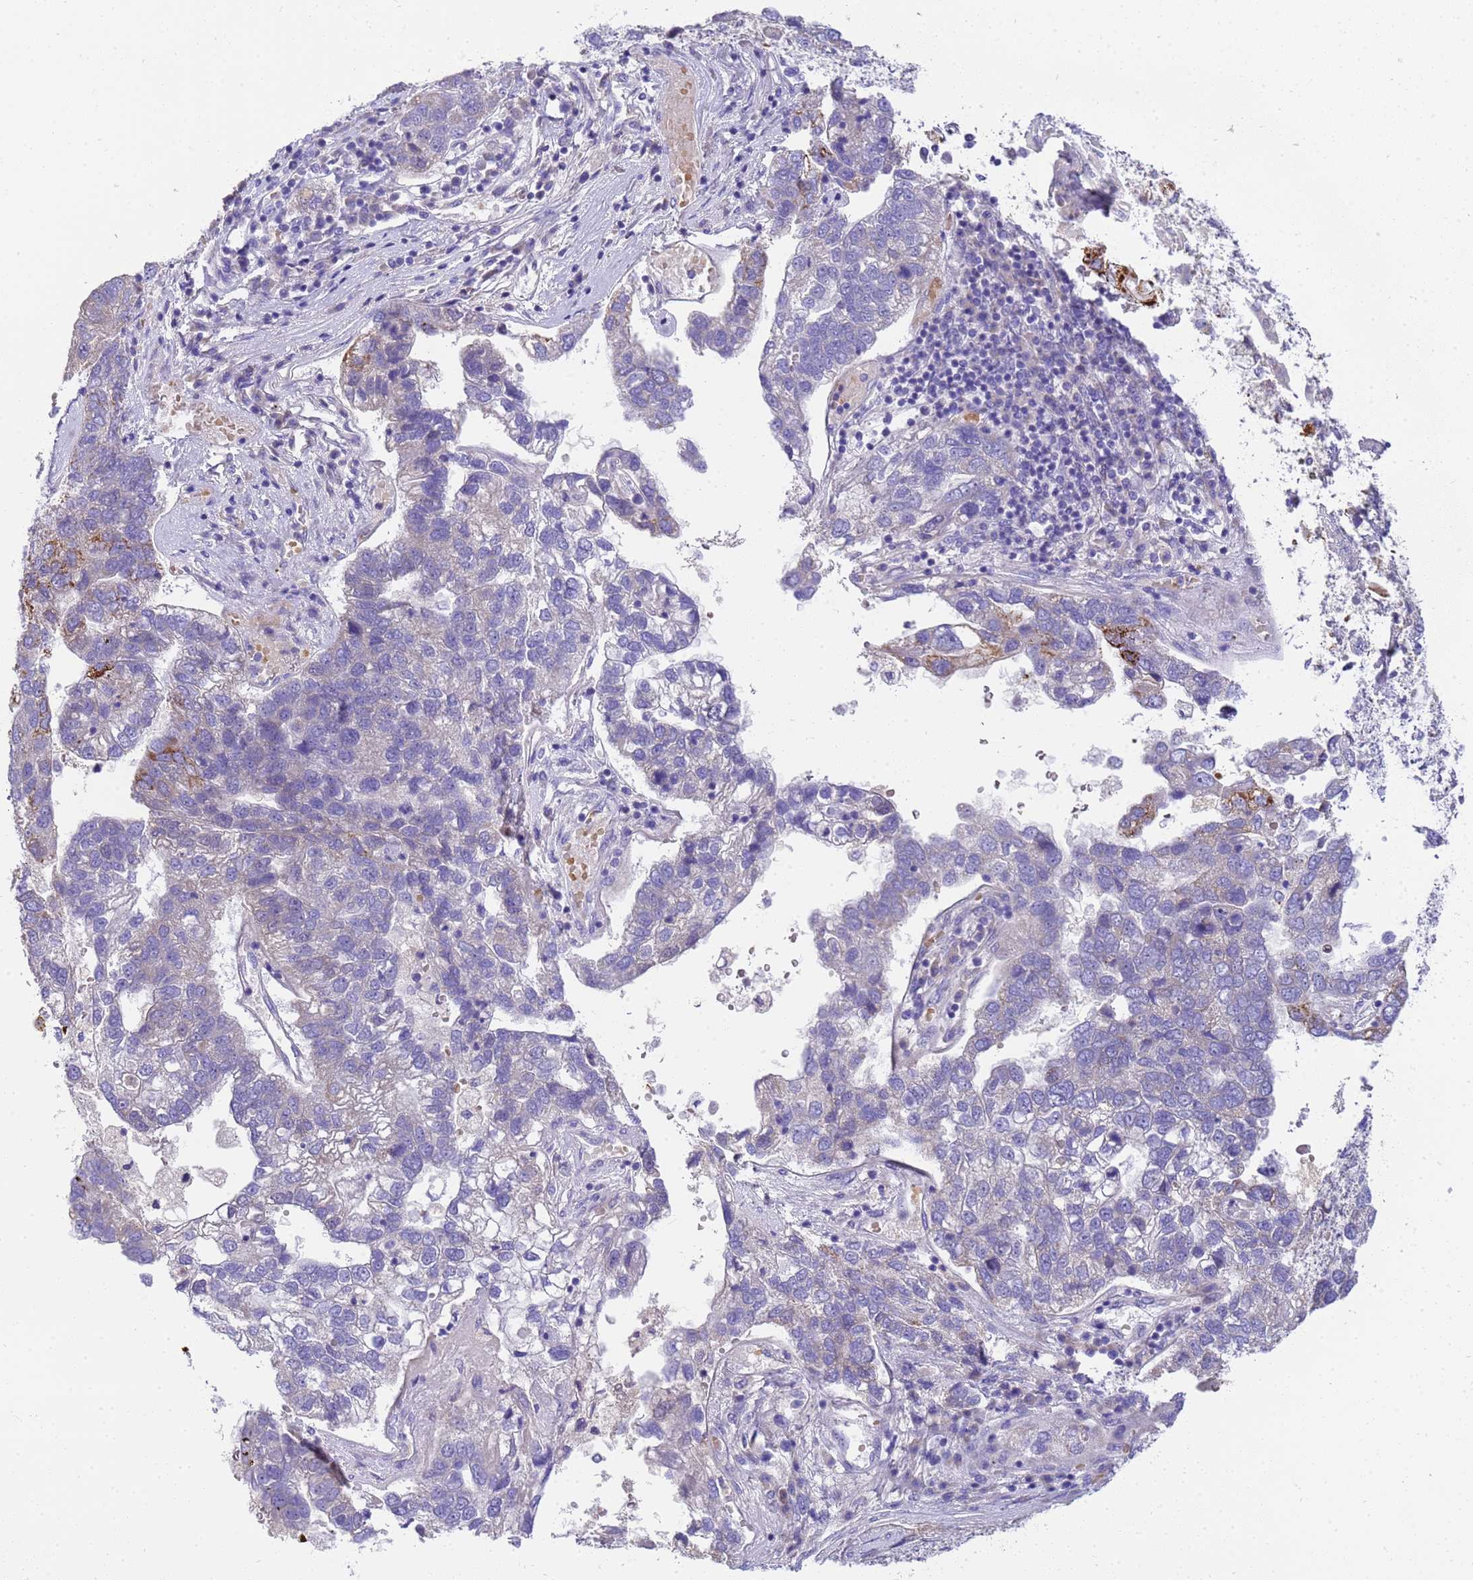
{"staining": {"intensity": "negative", "quantity": "none", "location": "none"}, "tissue": "pancreatic cancer", "cell_type": "Tumor cells", "image_type": "cancer", "snomed": [{"axis": "morphology", "description": "Adenocarcinoma, NOS"}, {"axis": "topography", "description": "Pancreas"}], "caption": "This is an IHC micrograph of pancreatic cancer. There is no positivity in tumor cells.", "gene": "RIPPLY2", "patient": {"sex": "female", "age": 61}}